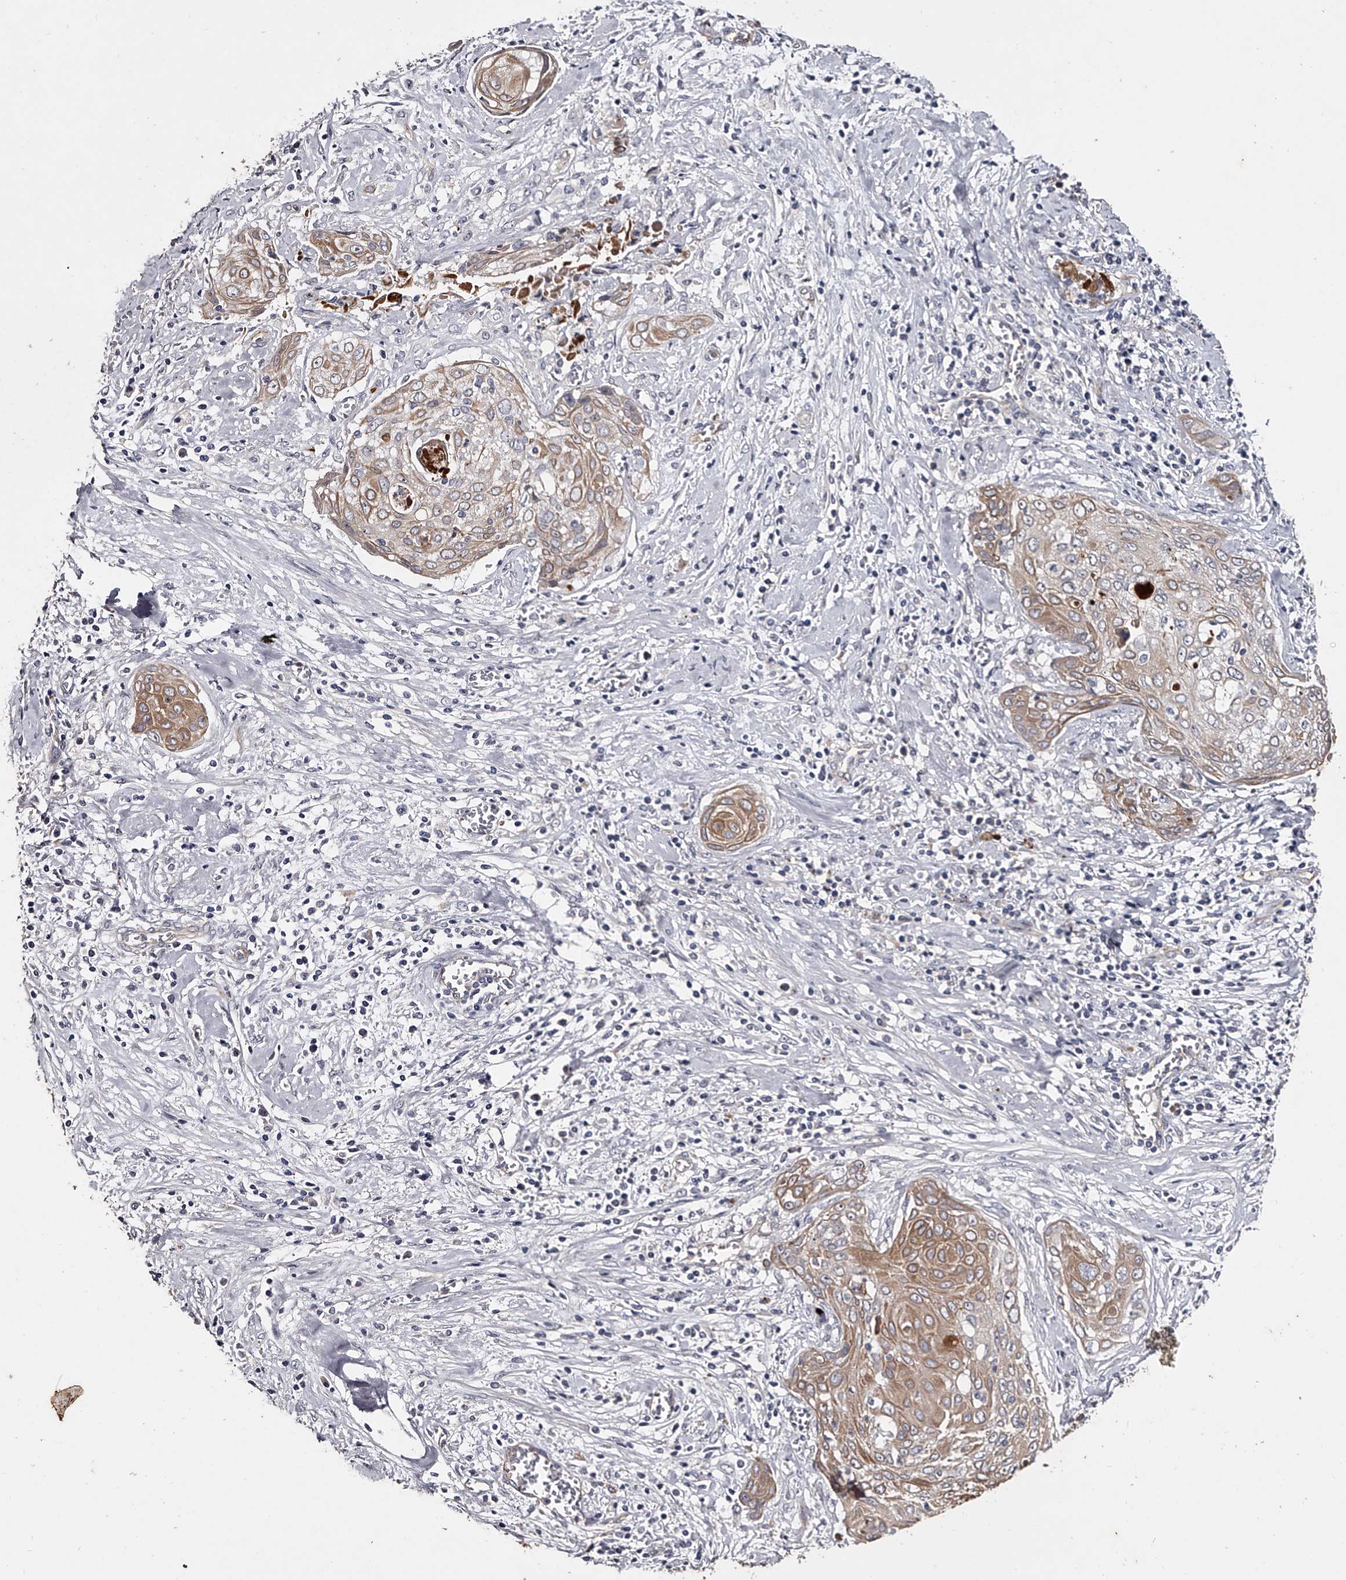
{"staining": {"intensity": "moderate", "quantity": ">75%", "location": "cytoplasmic/membranous"}, "tissue": "cervical cancer", "cell_type": "Tumor cells", "image_type": "cancer", "snomed": [{"axis": "morphology", "description": "Squamous cell carcinoma, NOS"}, {"axis": "topography", "description": "Cervix"}], "caption": "Cervical cancer (squamous cell carcinoma) tissue displays moderate cytoplasmic/membranous positivity in about >75% of tumor cells", "gene": "MDN1", "patient": {"sex": "female", "age": 55}}